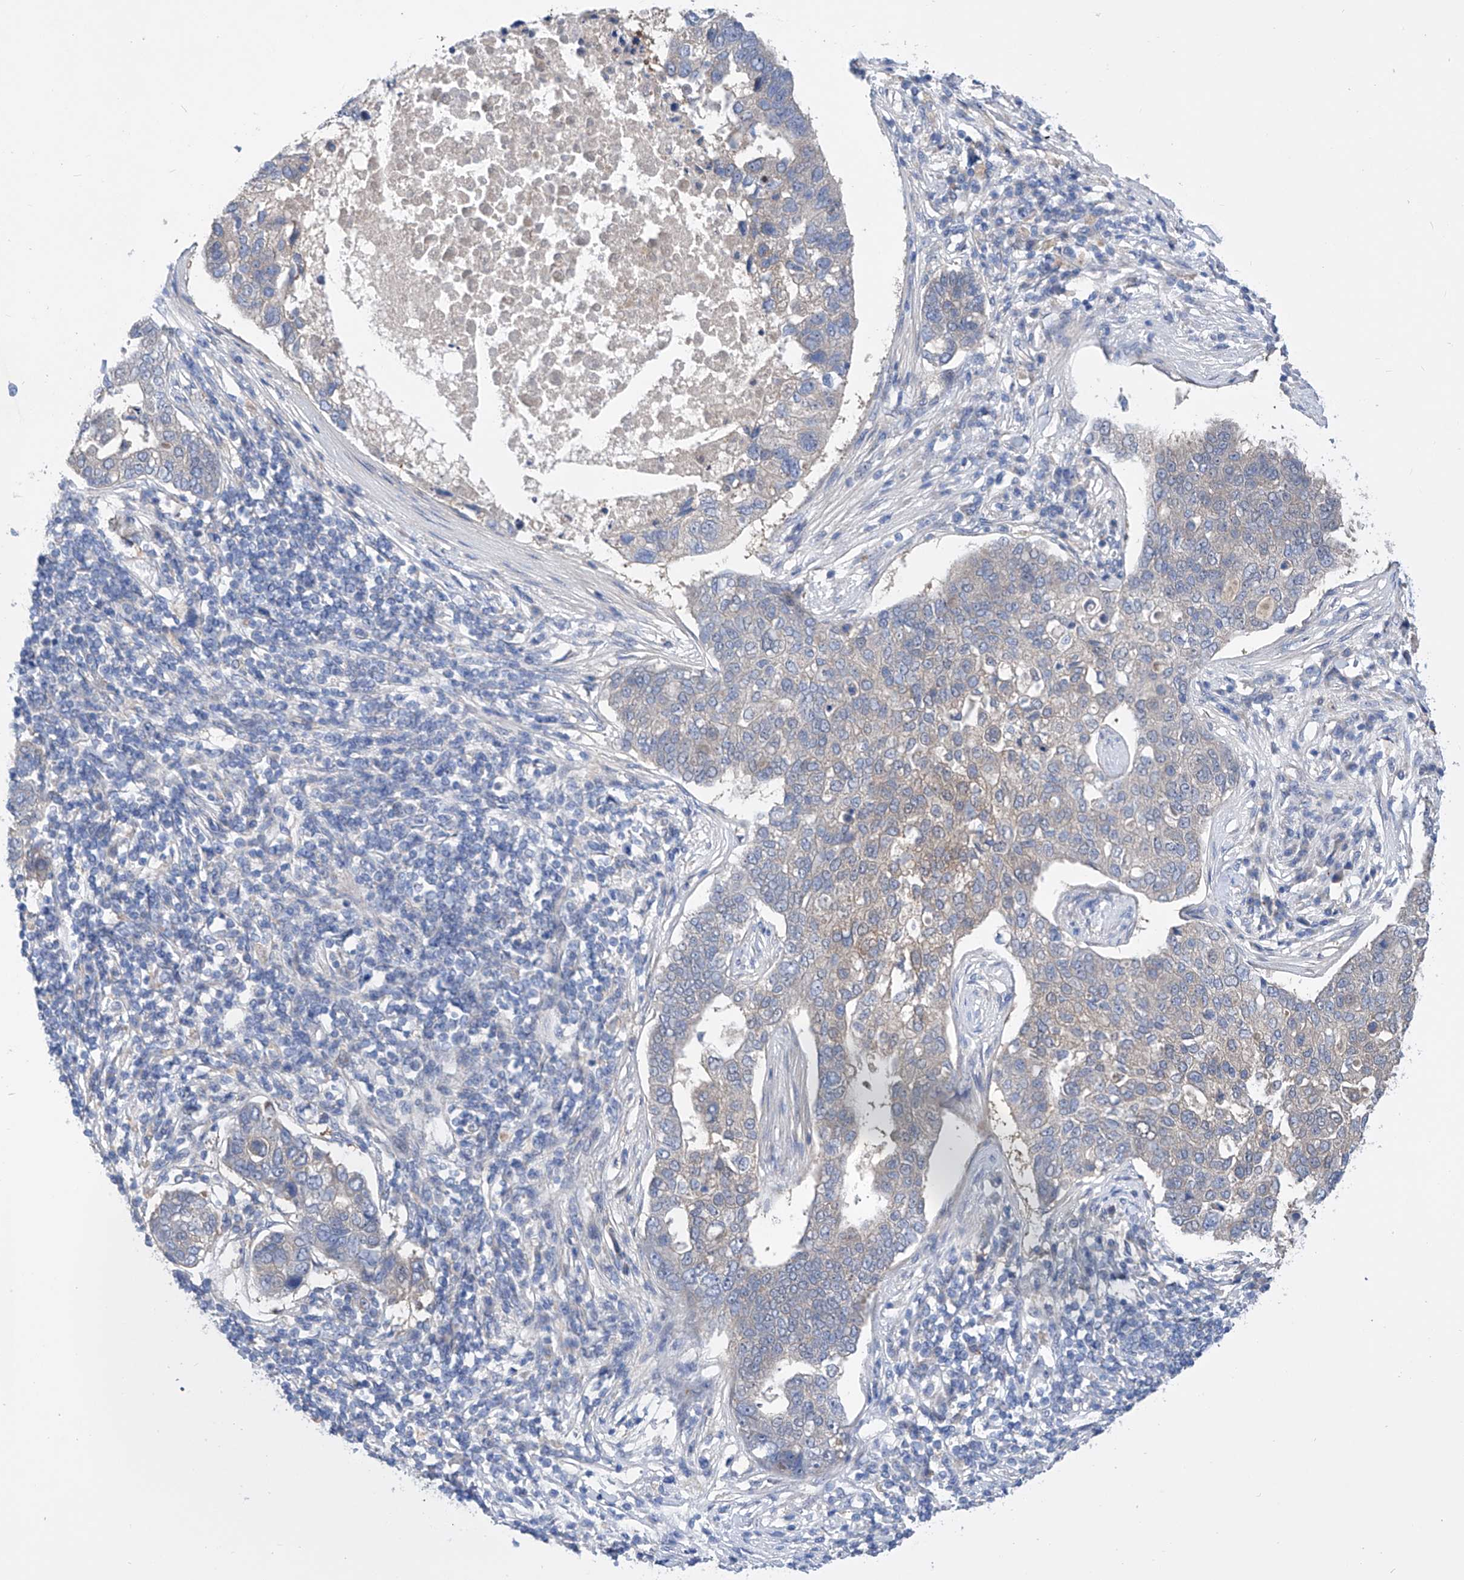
{"staining": {"intensity": "negative", "quantity": "none", "location": "none"}, "tissue": "pancreatic cancer", "cell_type": "Tumor cells", "image_type": "cancer", "snomed": [{"axis": "morphology", "description": "Adenocarcinoma, NOS"}, {"axis": "topography", "description": "Pancreas"}], "caption": "Adenocarcinoma (pancreatic) was stained to show a protein in brown. There is no significant staining in tumor cells. The staining is performed using DAB (3,3'-diaminobenzidine) brown chromogen with nuclei counter-stained in using hematoxylin.", "gene": "SRBD1", "patient": {"sex": "female", "age": 61}}